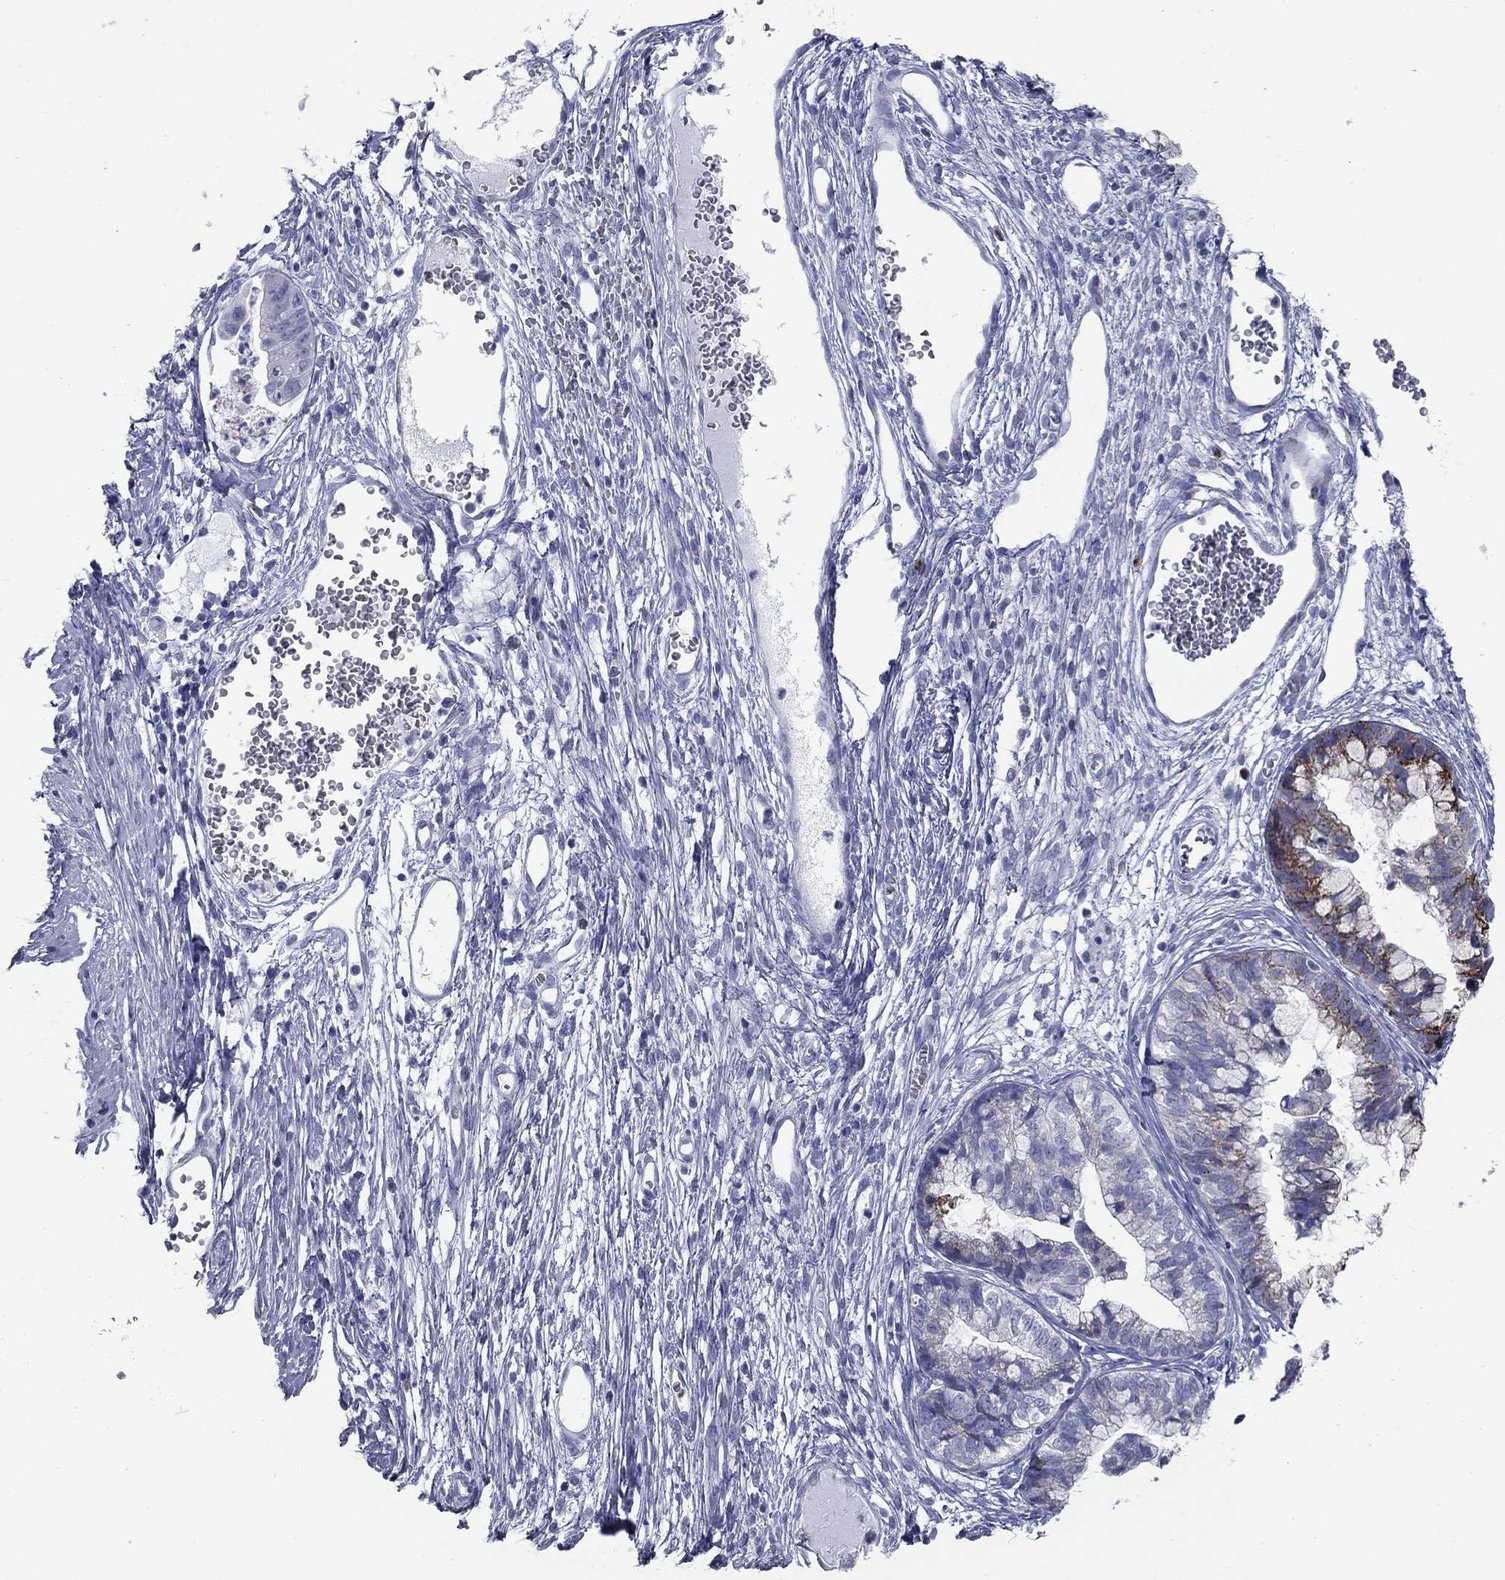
{"staining": {"intensity": "strong", "quantity": "<25%", "location": "cytoplasmic/membranous"}, "tissue": "cervical cancer", "cell_type": "Tumor cells", "image_type": "cancer", "snomed": [{"axis": "morphology", "description": "Adenocarcinoma, NOS"}, {"axis": "topography", "description": "Cervix"}], "caption": "Tumor cells display strong cytoplasmic/membranous positivity in about <25% of cells in cervical cancer (adenocarcinoma).", "gene": "TAC1", "patient": {"sex": "female", "age": 44}}